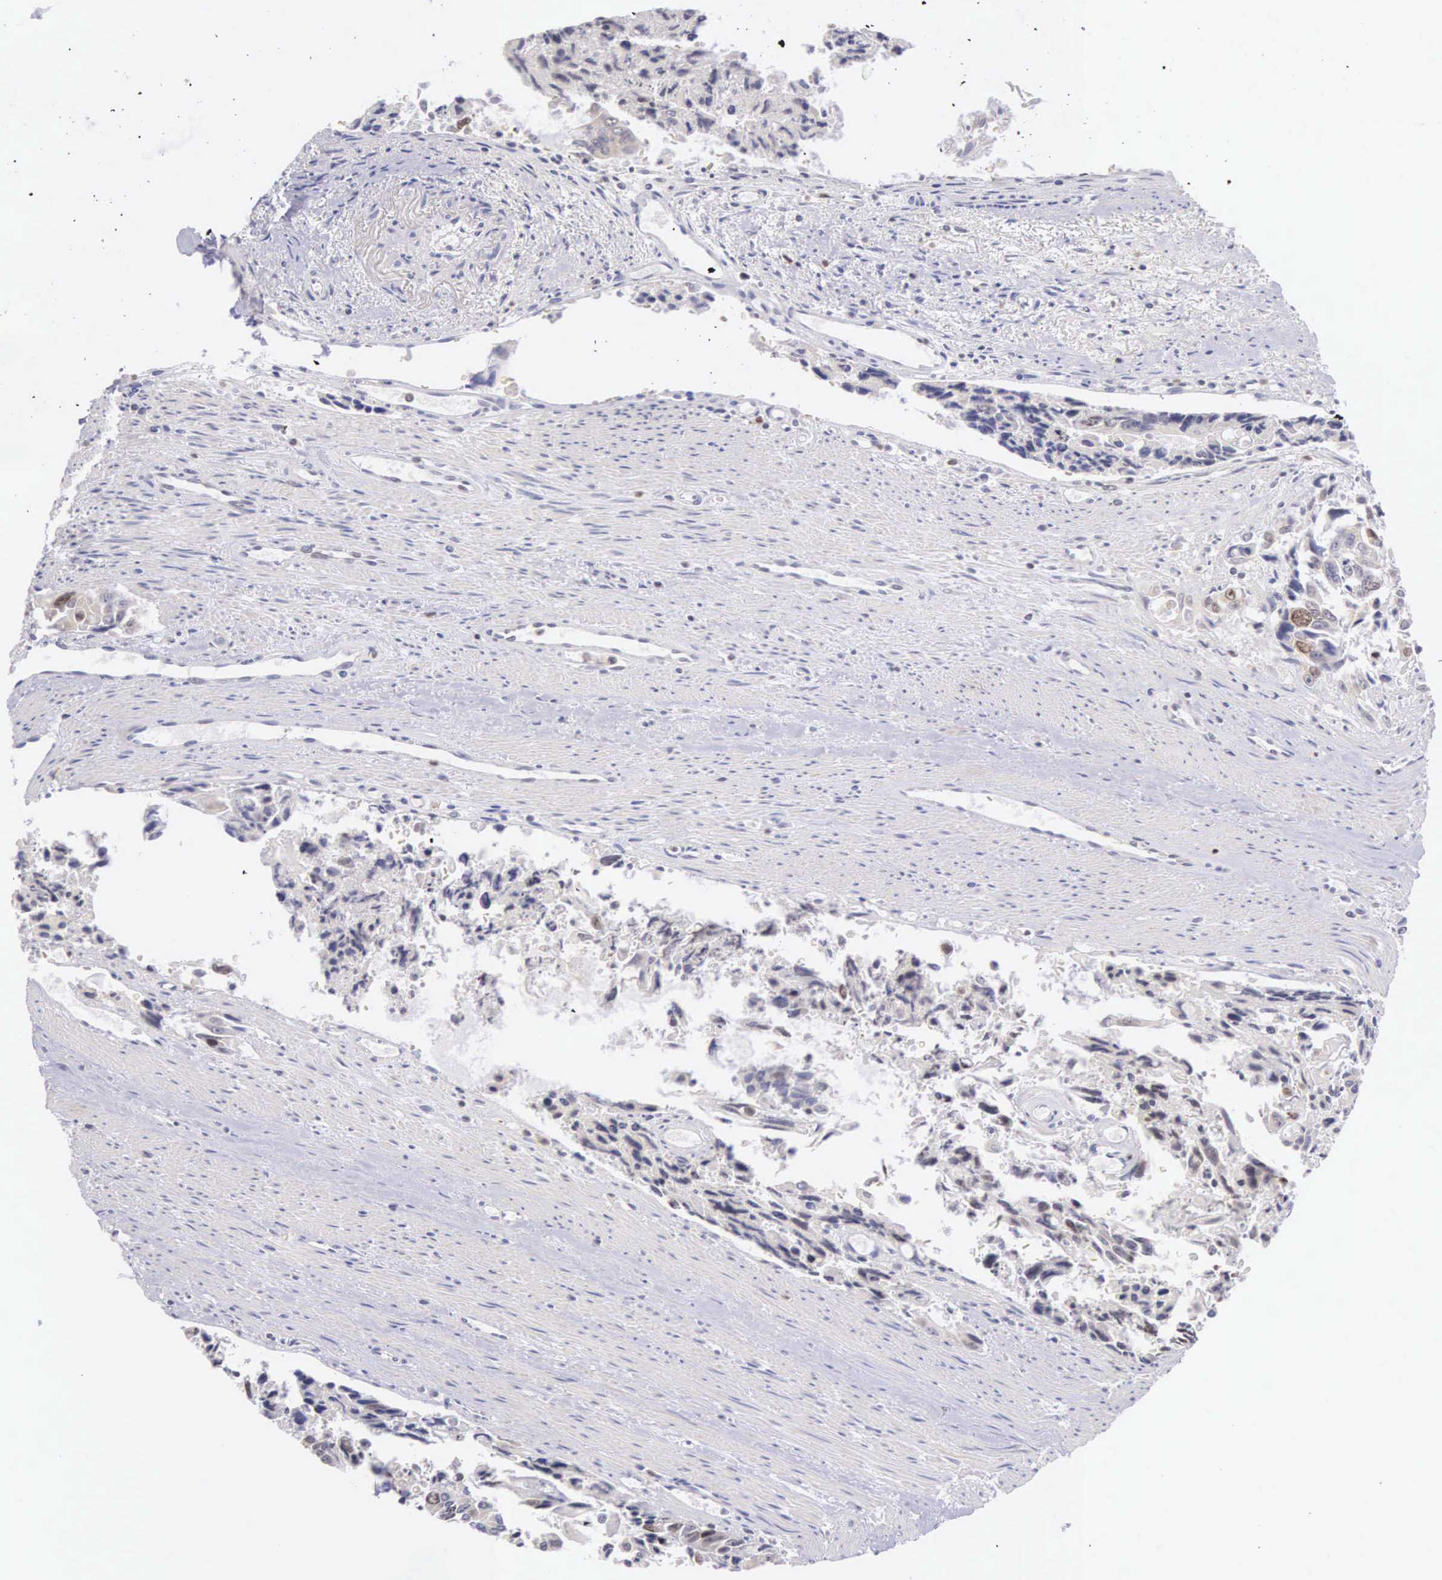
{"staining": {"intensity": "weak", "quantity": "<25%", "location": "nuclear"}, "tissue": "colorectal cancer", "cell_type": "Tumor cells", "image_type": "cancer", "snomed": [{"axis": "morphology", "description": "Adenocarcinoma, NOS"}, {"axis": "topography", "description": "Rectum"}], "caption": "The image exhibits no staining of tumor cells in colorectal cancer.", "gene": "VRK1", "patient": {"sex": "male", "age": 76}}